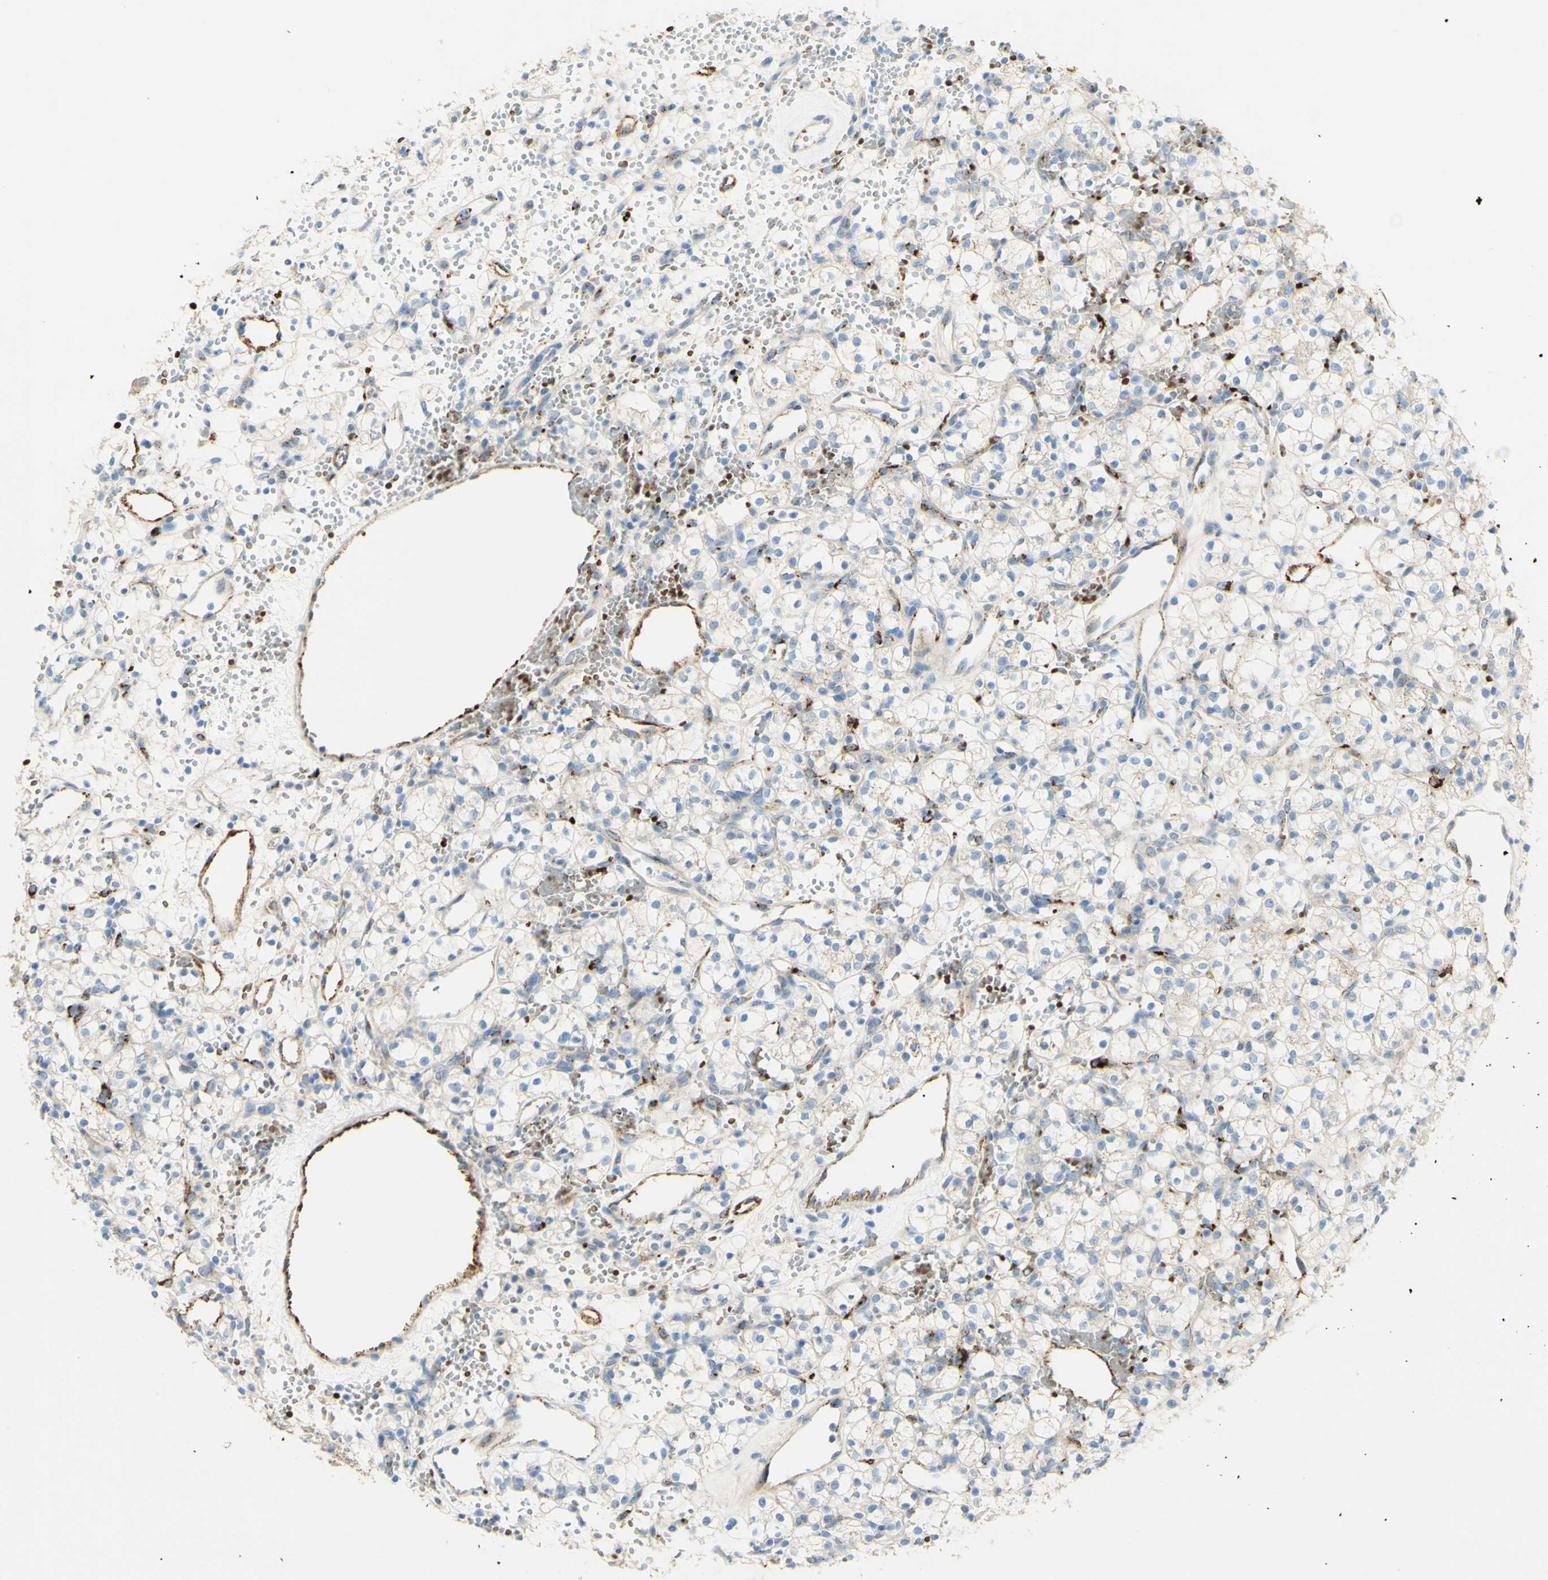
{"staining": {"intensity": "negative", "quantity": "none", "location": "none"}, "tissue": "renal cancer", "cell_type": "Tumor cells", "image_type": "cancer", "snomed": [{"axis": "morphology", "description": "Adenocarcinoma, NOS"}, {"axis": "topography", "description": "Kidney"}], "caption": "Immunohistochemistry of human renal cancer demonstrates no expression in tumor cells.", "gene": "GAN", "patient": {"sex": "female", "age": 60}}